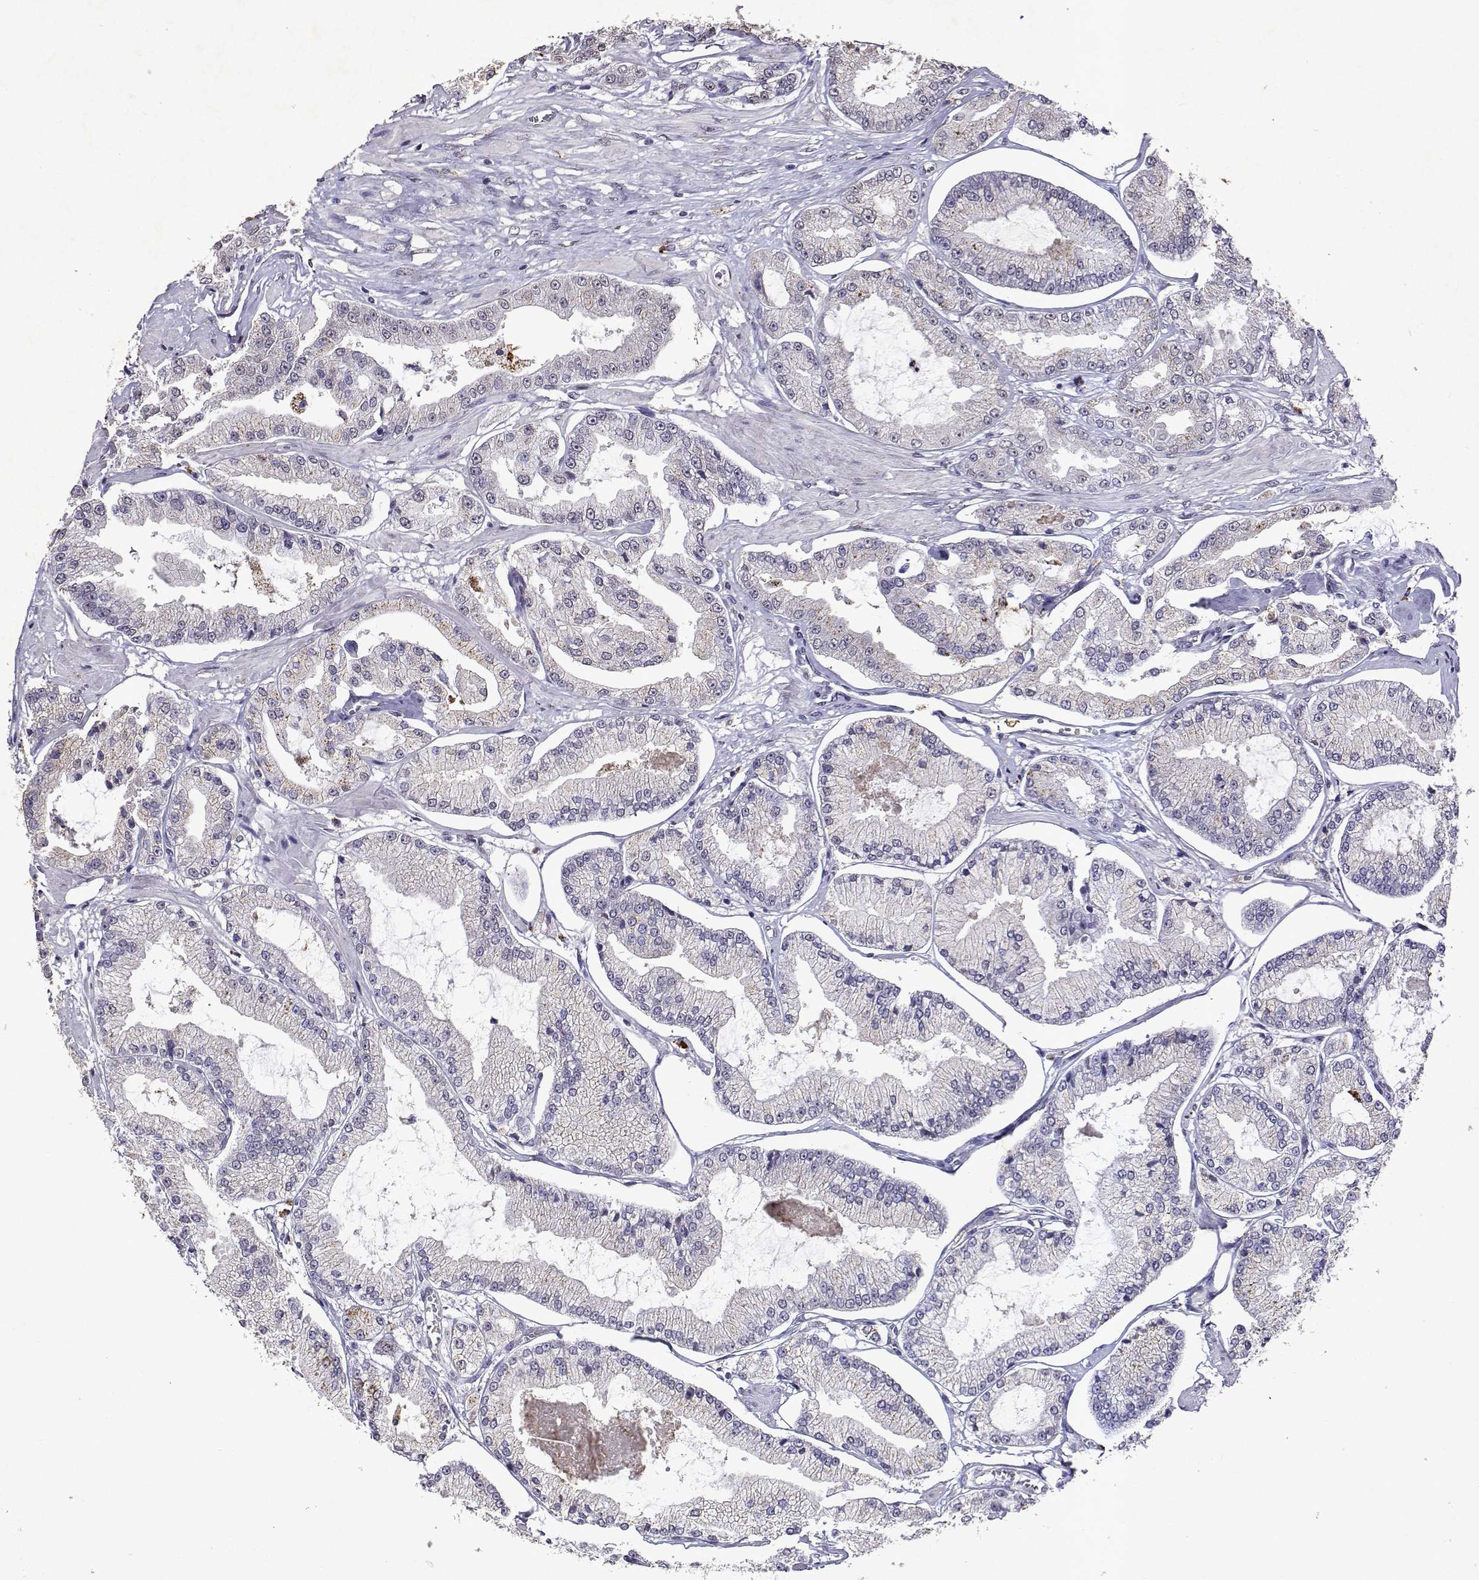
{"staining": {"intensity": "moderate", "quantity": "<25%", "location": "cytoplasmic/membranous"}, "tissue": "prostate cancer", "cell_type": "Tumor cells", "image_type": "cancer", "snomed": [{"axis": "morphology", "description": "Adenocarcinoma, Low grade"}, {"axis": "topography", "description": "Prostate"}], "caption": "Immunohistochemical staining of human prostate cancer (low-grade adenocarcinoma) displays low levels of moderate cytoplasmic/membranous staining in about <25% of tumor cells.", "gene": "DUSP28", "patient": {"sex": "male", "age": 55}}